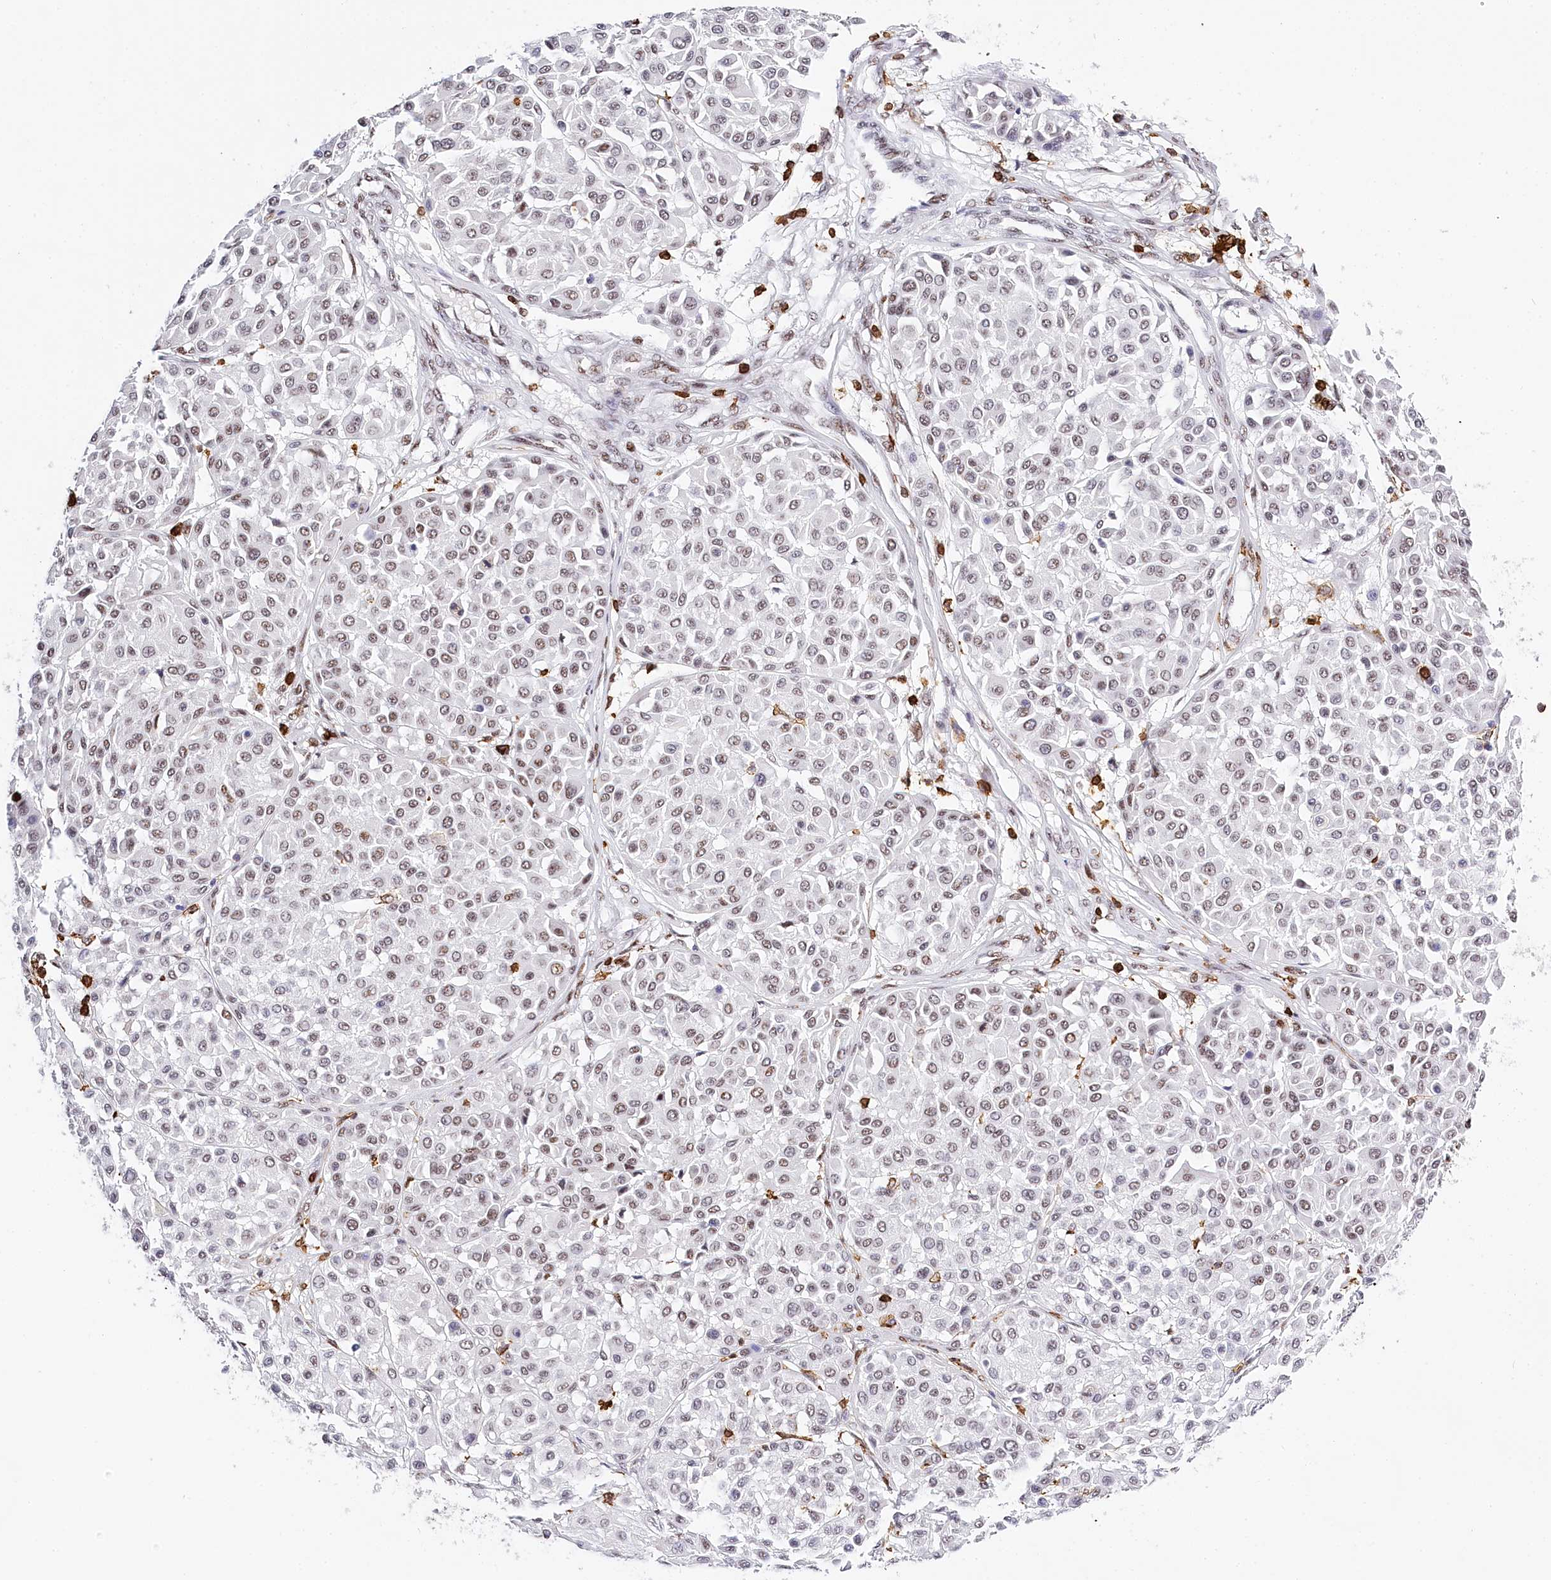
{"staining": {"intensity": "weak", "quantity": "25%-75%", "location": "nuclear"}, "tissue": "melanoma", "cell_type": "Tumor cells", "image_type": "cancer", "snomed": [{"axis": "morphology", "description": "Malignant melanoma, Metastatic site"}, {"axis": "topography", "description": "Soft tissue"}], "caption": "About 25%-75% of tumor cells in human malignant melanoma (metastatic site) demonstrate weak nuclear protein expression as visualized by brown immunohistochemical staining.", "gene": "BARD1", "patient": {"sex": "male", "age": 41}}